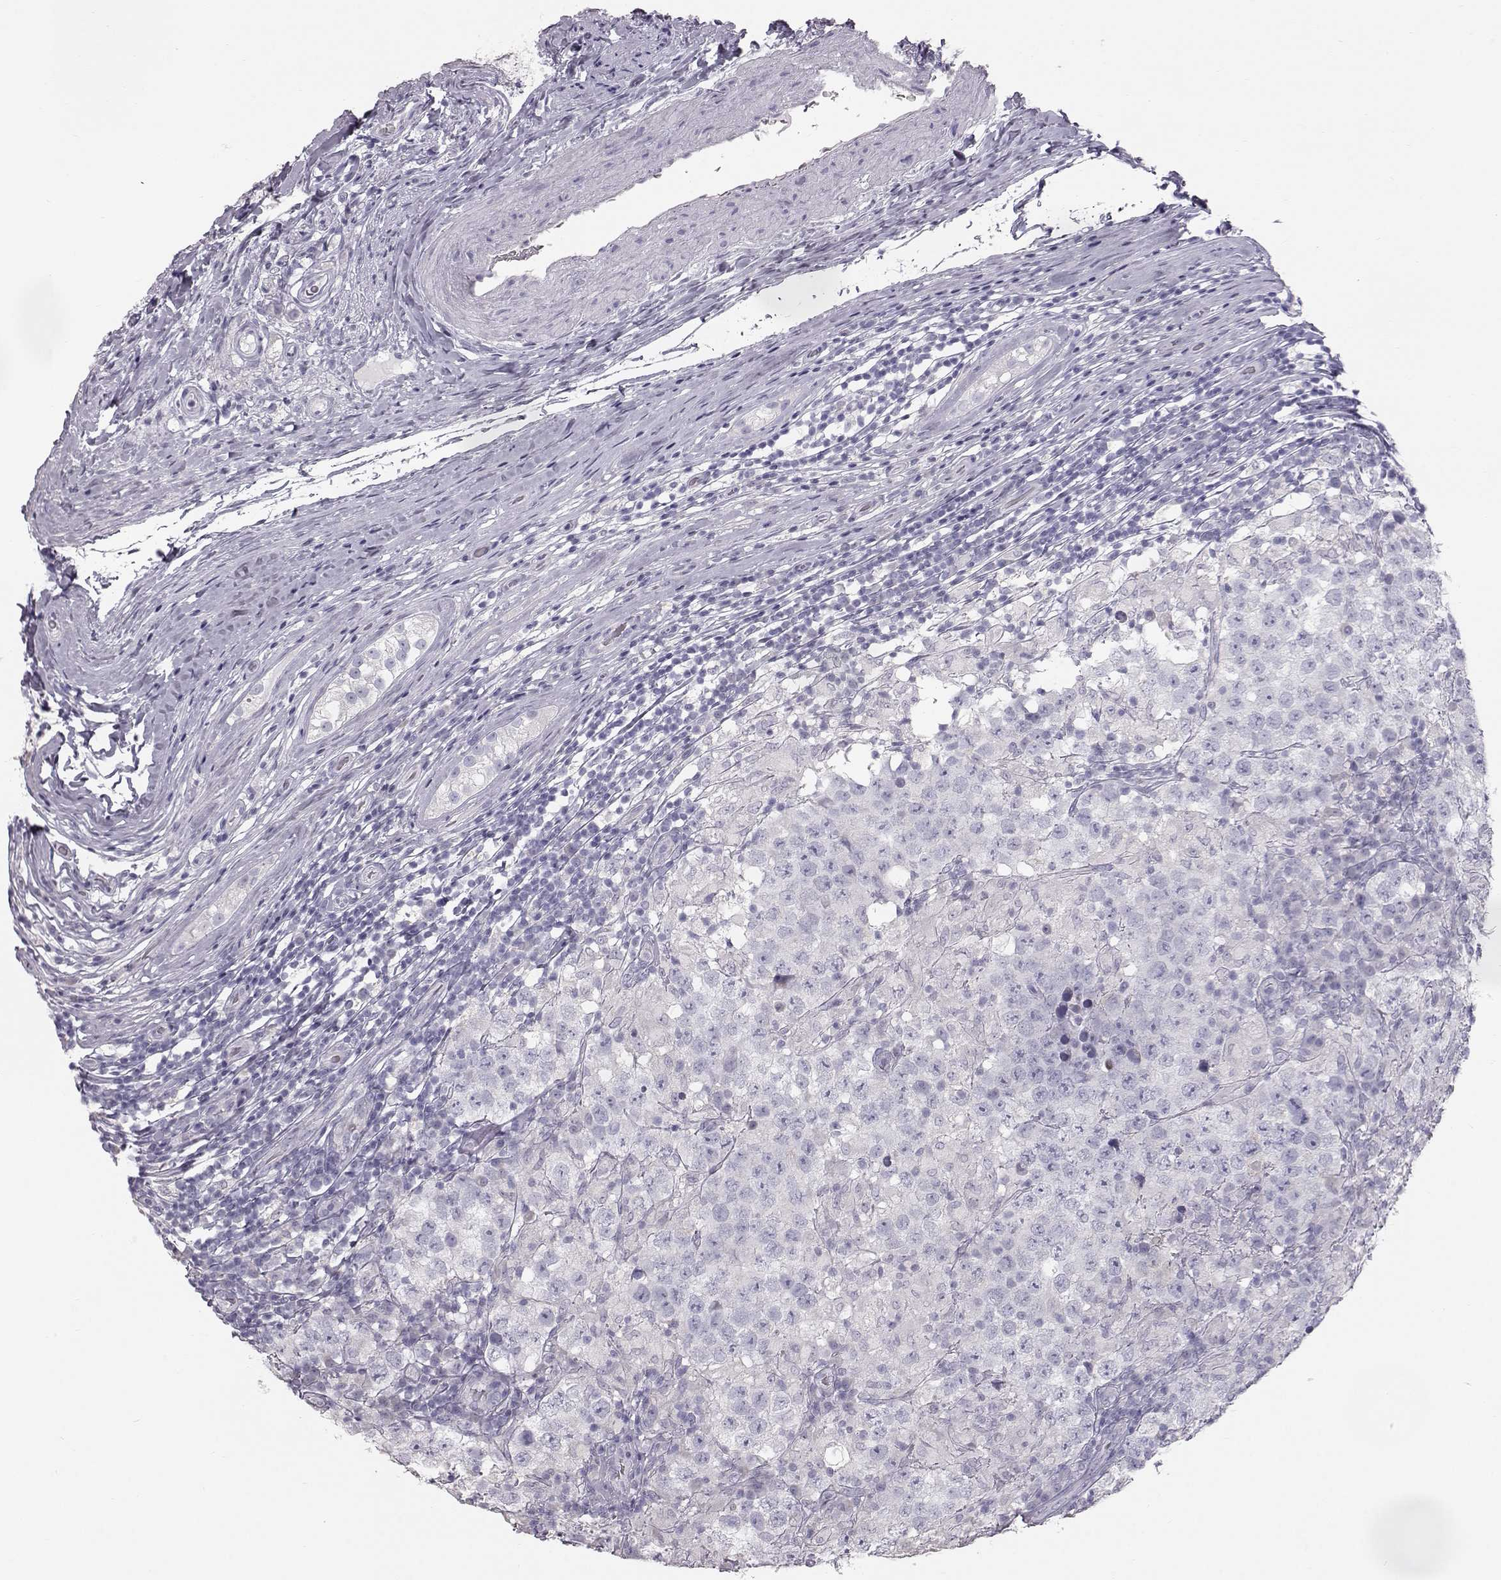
{"staining": {"intensity": "negative", "quantity": "none", "location": "none"}, "tissue": "testis cancer", "cell_type": "Tumor cells", "image_type": "cancer", "snomed": [{"axis": "morphology", "description": "Seminoma, NOS"}, {"axis": "morphology", "description": "Carcinoma, Embryonal, NOS"}, {"axis": "topography", "description": "Testis"}], "caption": "Human embryonal carcinoma (testis) stained for a protein using immunohistochemistry (IHC) reveals no expression in tumor cells.", "gene": "KRT33A", "patient": {"sex": "male", "age": 41}}